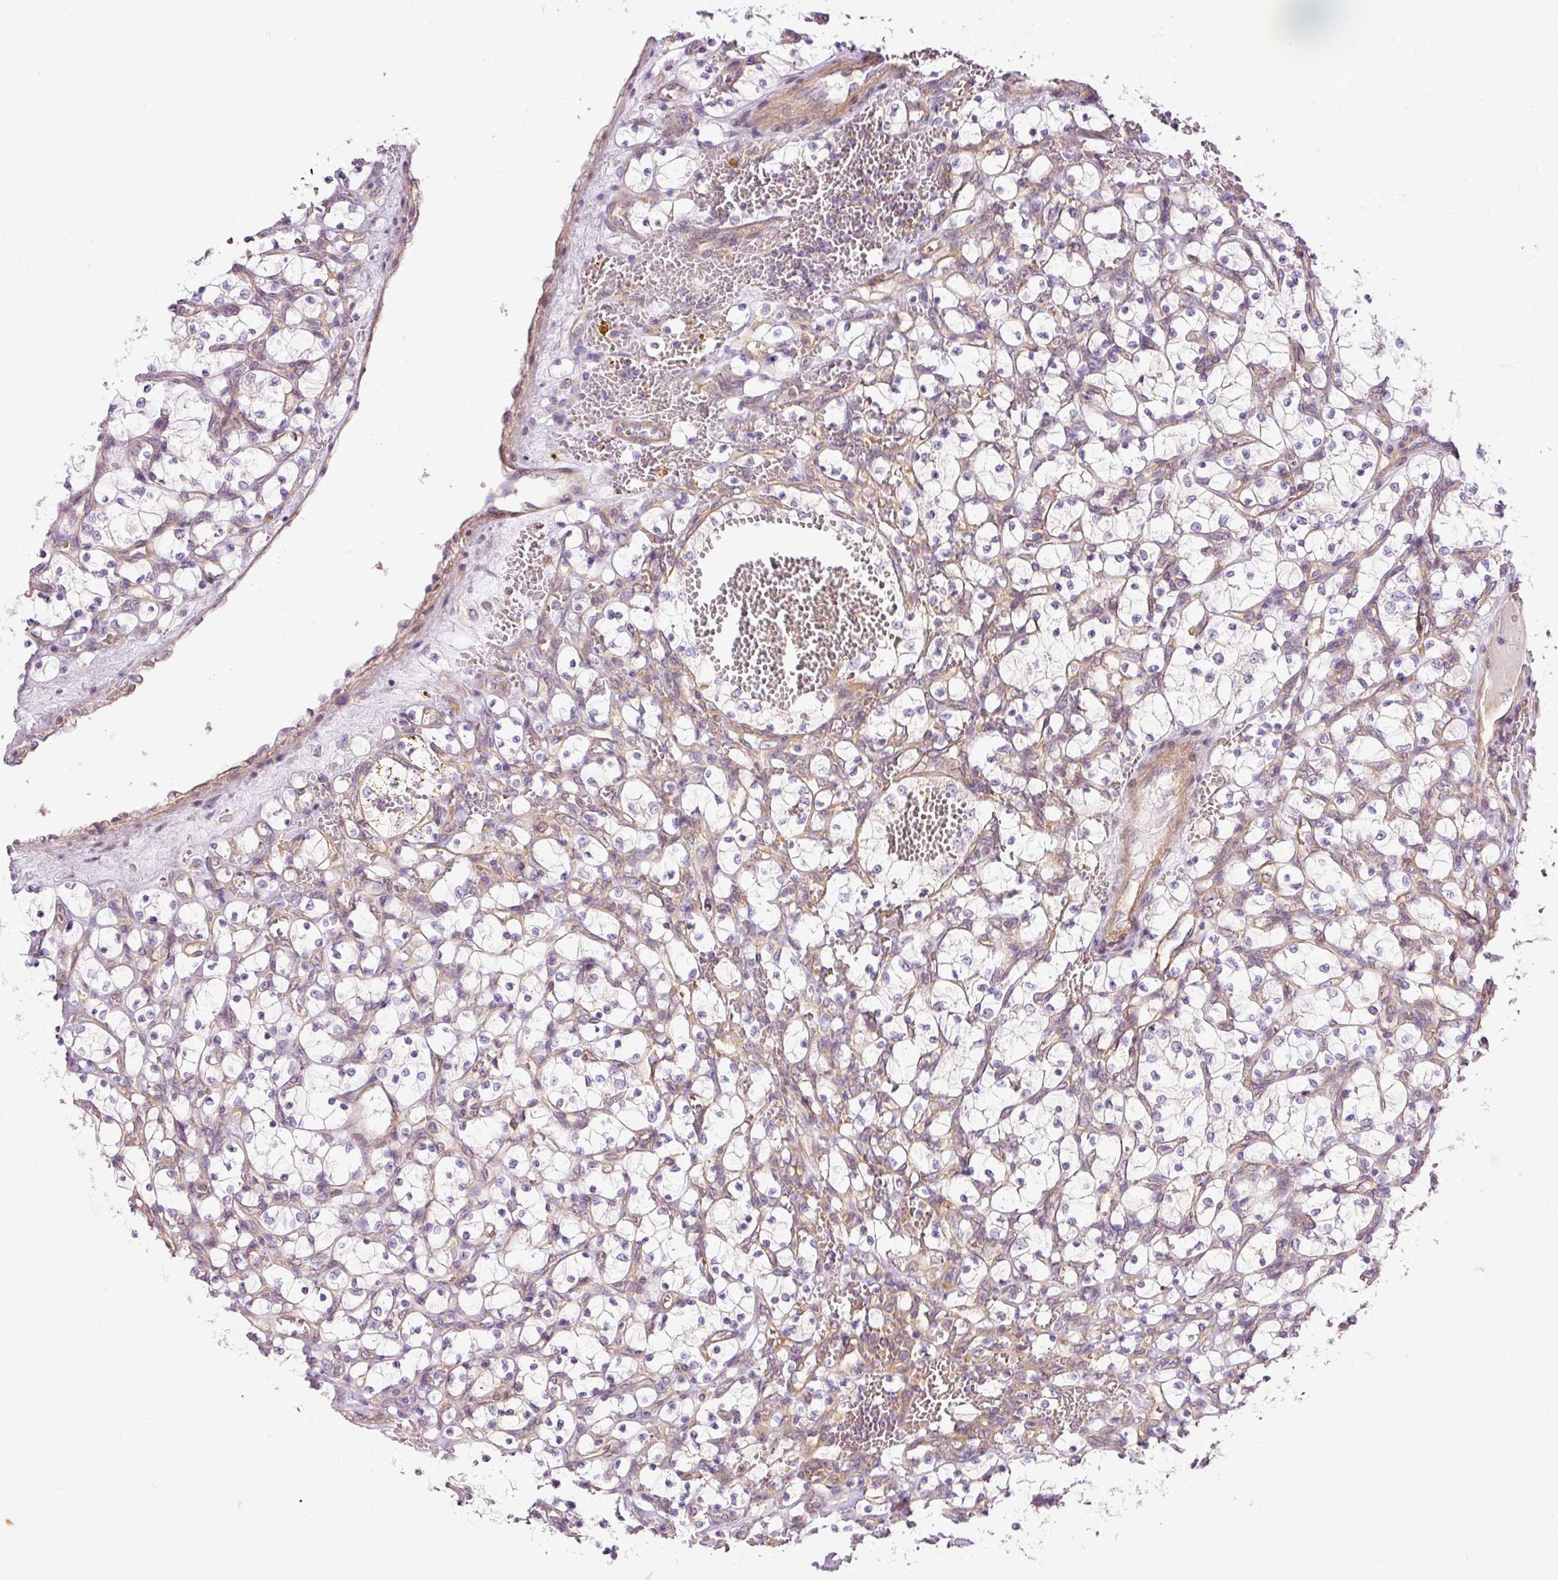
{"staining": {"intensity": "negative", "quantity": "none", "location": "none"}, "tissue": "renal cancer", "cell_type": "Tumor cells", "image_type": "cancer", "snomed": [{"axis": "morphology", "description": "Adenocarcinoma, NOS"}, {"axis": "topography", "description": "Kidney"}], "caption": "Immunohistochemical staining of renal adenocarcinoma exhibits no significant positivity in tumor cells.", "gene": "TBC1D2B", "patient": {"sex": "female", "age": 69}}